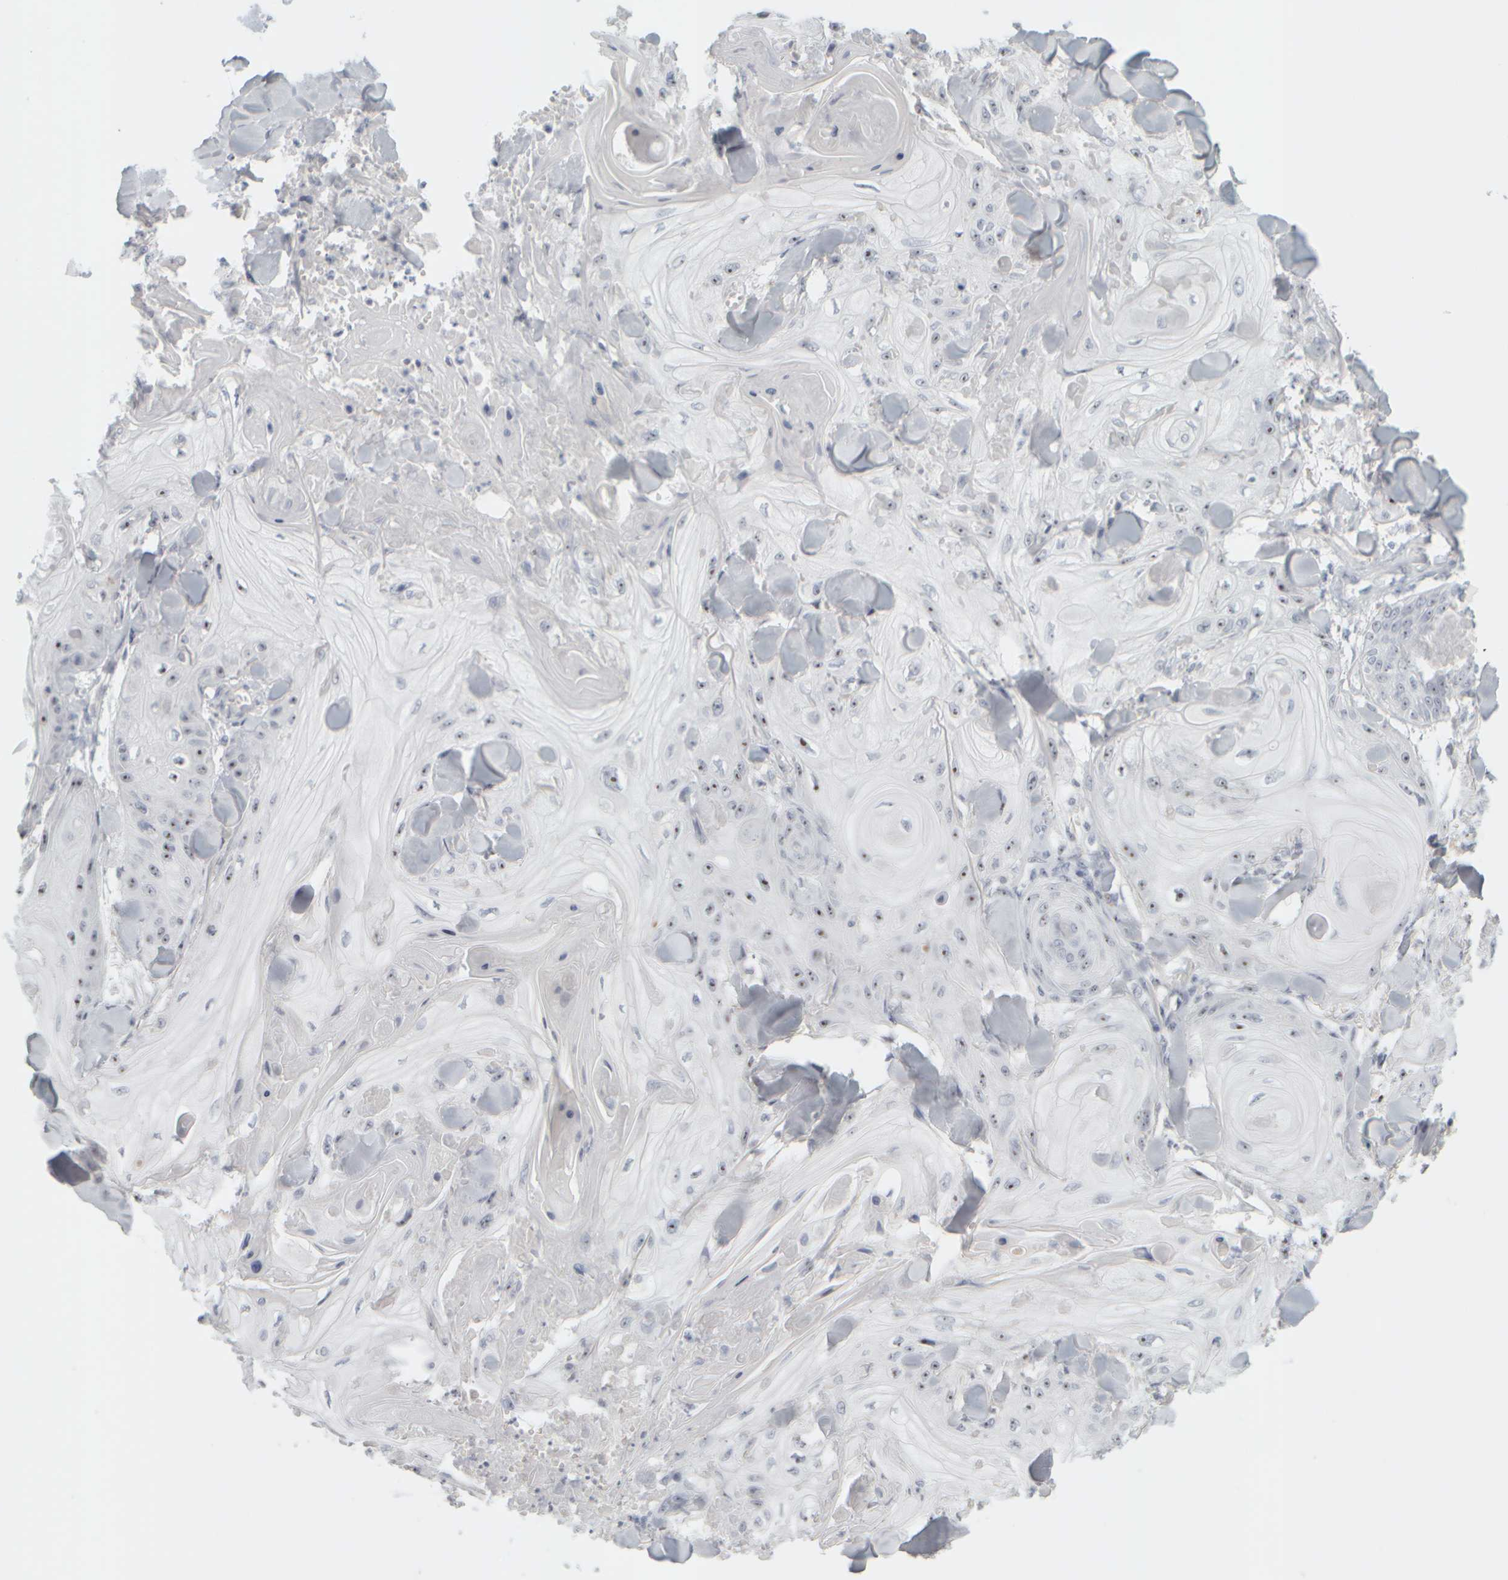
{"staining": {"intensity": "moderate", "quantity": "25%-75%", "location": "nuclear"}, "tissue": "skin cancer", "cell_type": "Tumor cells", "image_type": "cancer", "snomed": [{"axis": "morphology", "description": "Squamous cell carcinoma, NOS"}, {"axis": "topography", "description": "Skin"}], "caption": "Moderate nuclear positivity is identified in about 25%-75% of tumor cells in skin squamous cell carcinoma.", "gene": "DCXR", "patient": {"sex": "male", "age": 74}}